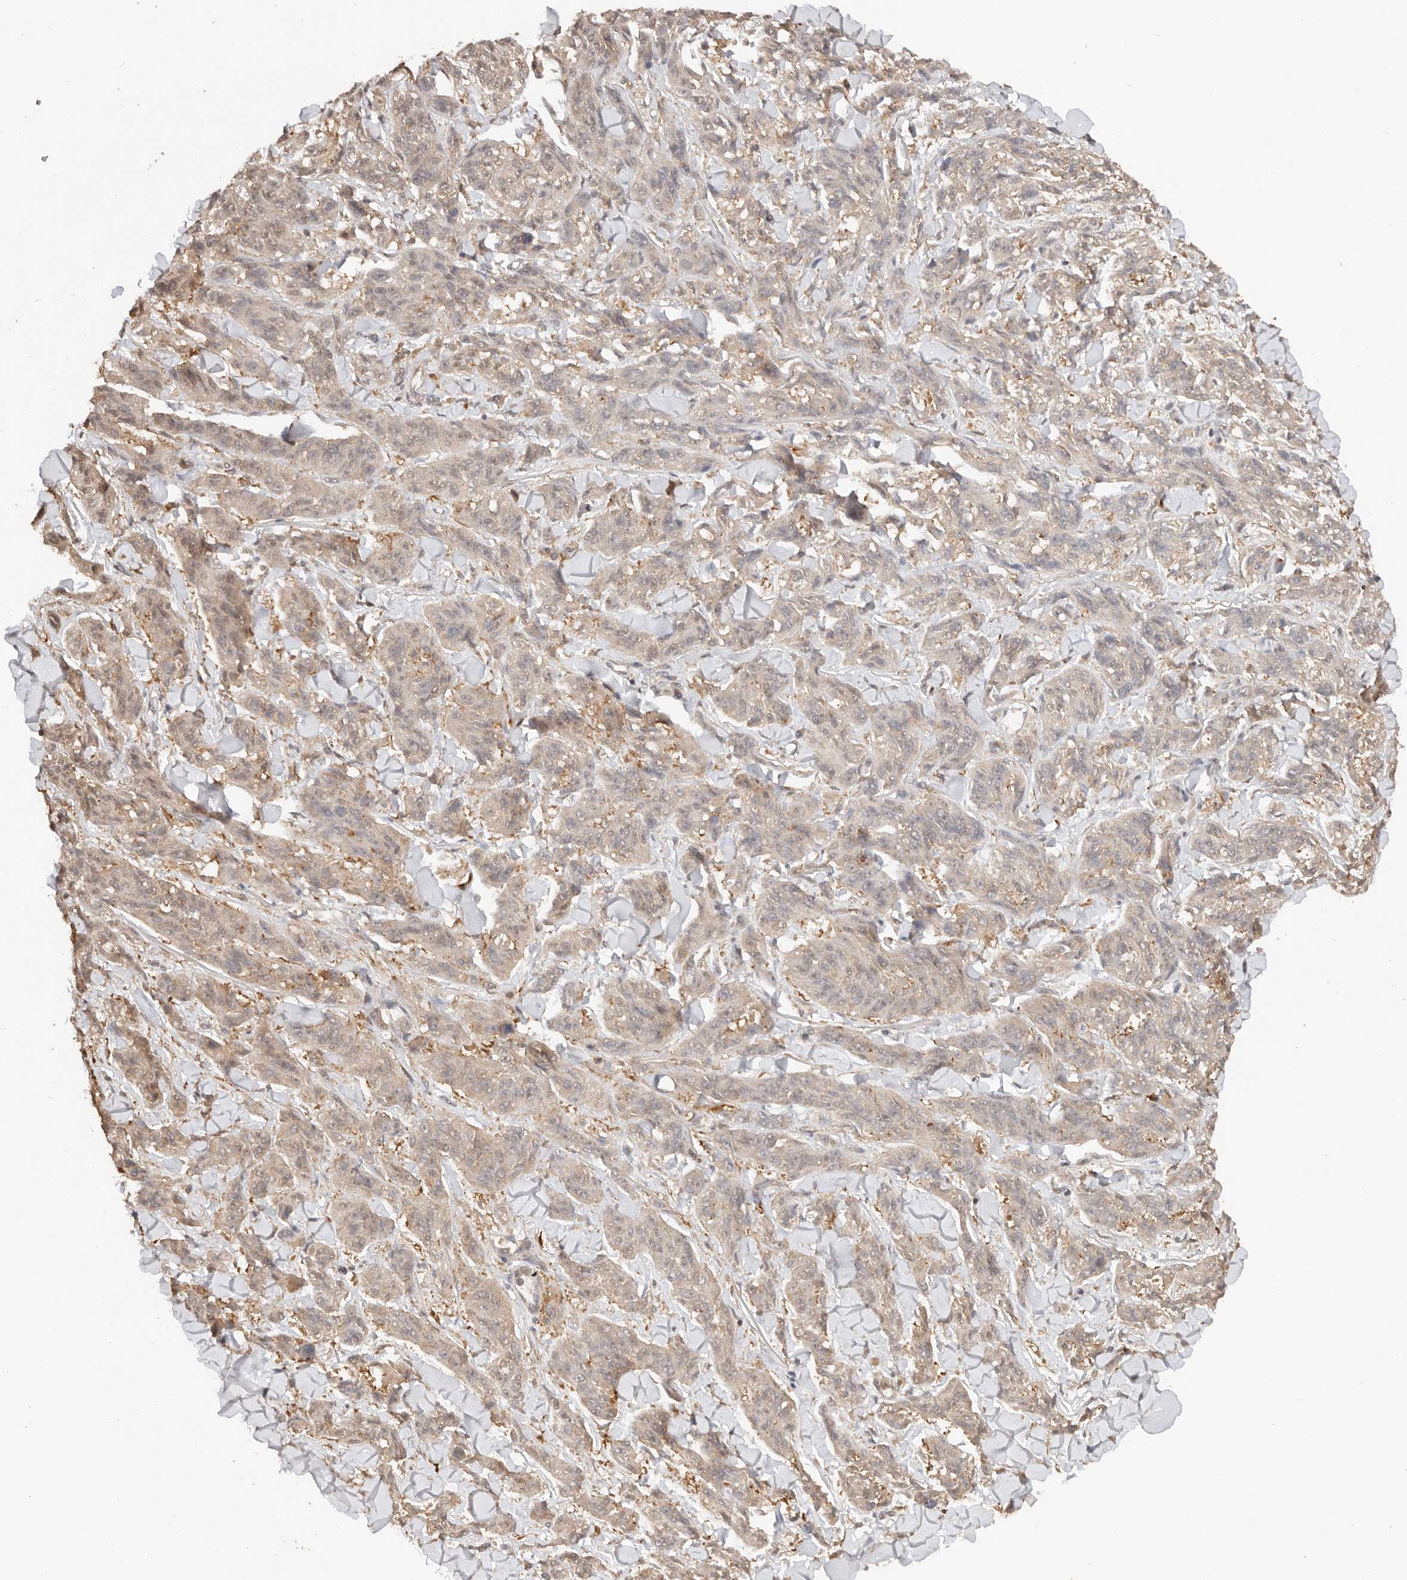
{"staining": {"intensity": "weak", "quantity": "<25%", "location": "cytoplasmic/membranous"}, "tissue": "melanoma", "cell_type": "Tumor cells", "image_type": "cancer", "snomed": [{"axis": "morphology", "description": "Malignant melanoma, NOS"}, {"axis": "topography", "description": "Skin"}], "caption": "High power microscopy micrograph of an IHC micrograph of melanoma, revealing no significant staining in tumor cells.", "gene": "PSMA5", "patient": {"sex": "male", "age": 53}}